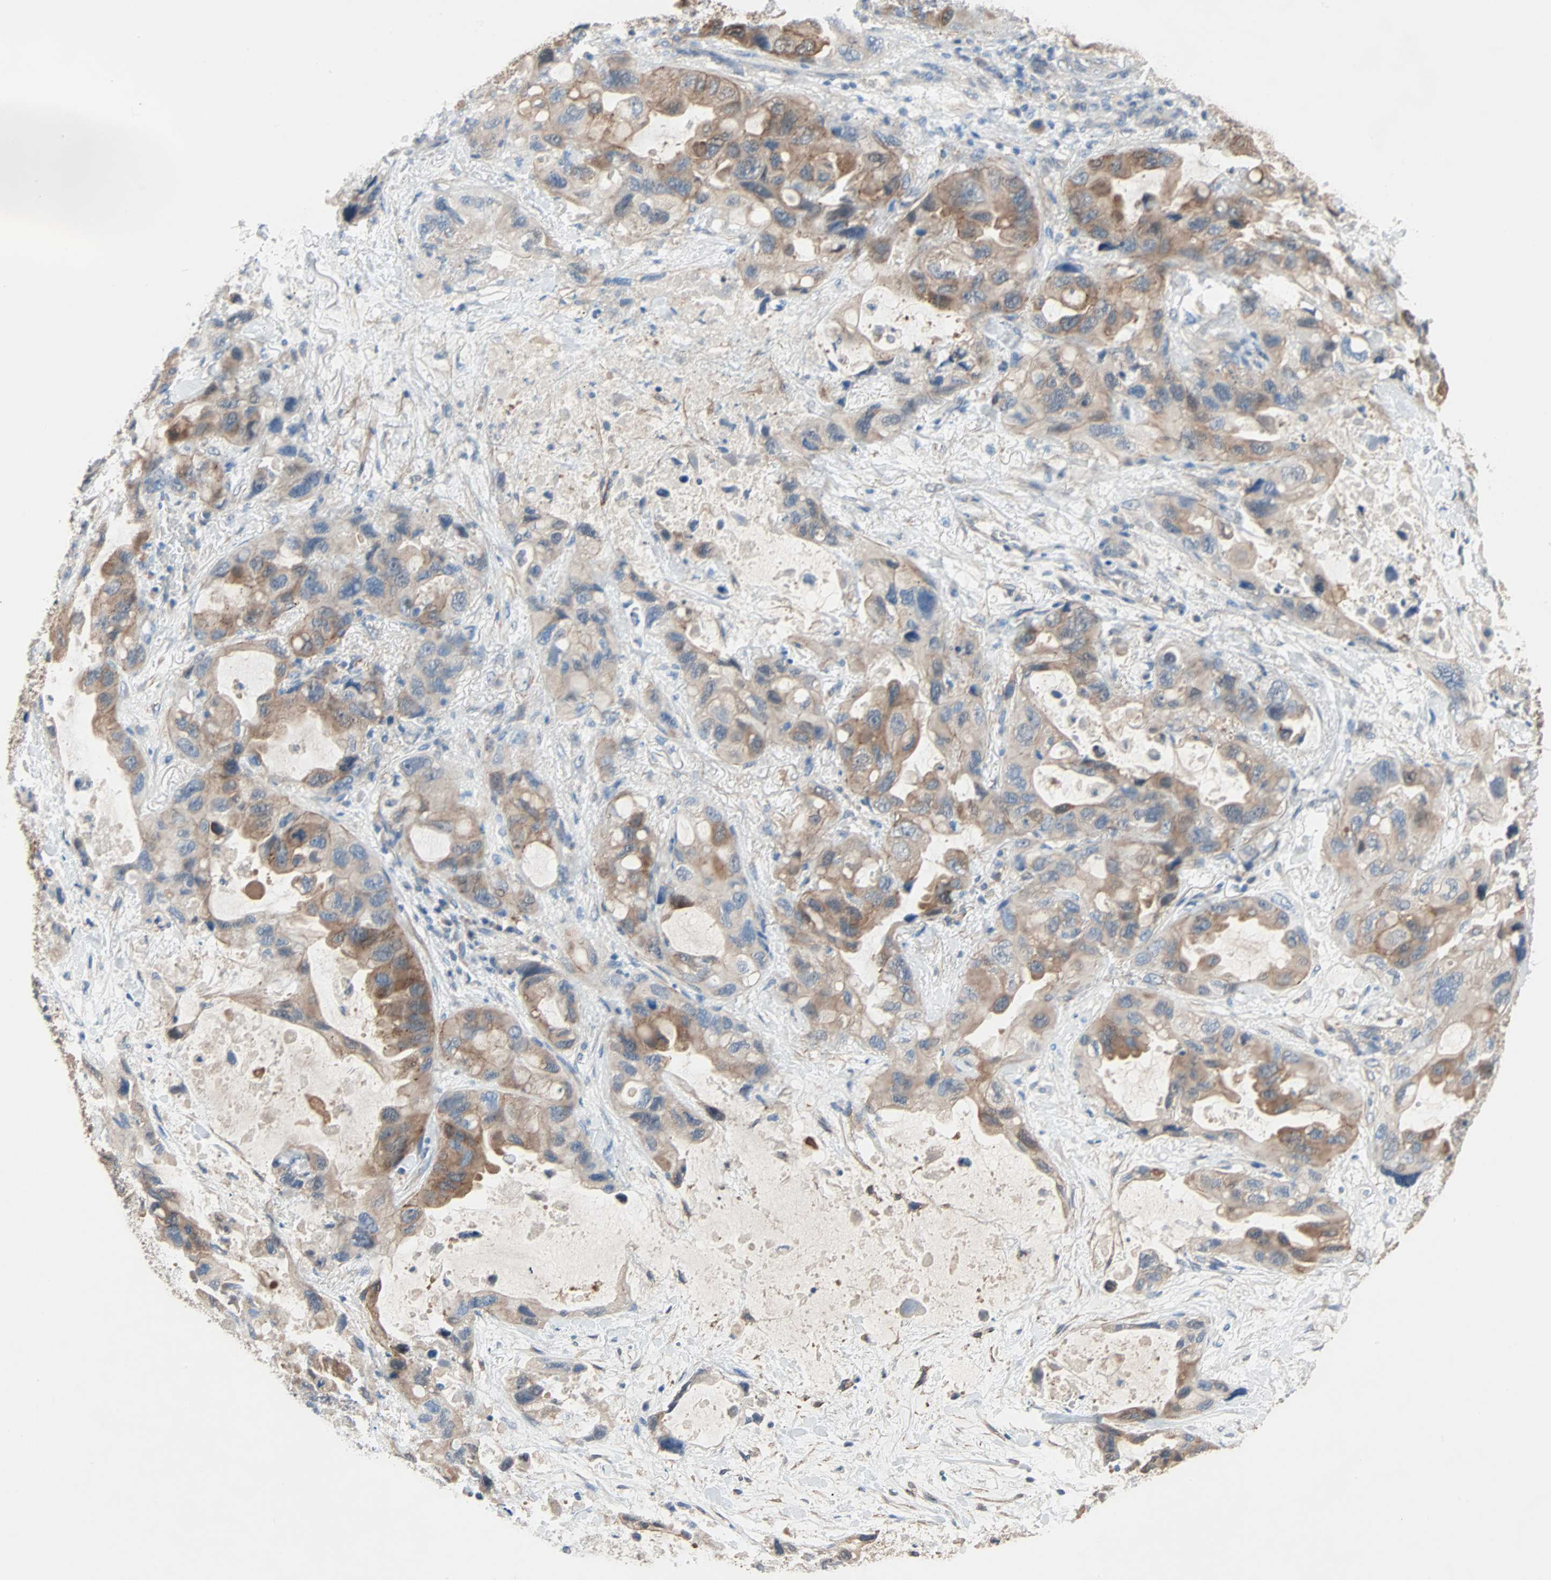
{"staining": {"intensity": "moderate", "quantity": ">75%", "location": "cytoplasmic/membranous"}, "tissue": "lung cancer", "cell_type": "Tumor cells", "image_type": "cancer", "snomed": [{"axis": "morphology", "description": "Squamous cell carcinoma, NOS"}, {"axis": "topography", "description": "Lung"}], "caption": "Moderate cytoplasmic/membranous expression is appreciated in approximately >75% of tumor cells in squamous cell carcinoma (lung).", "gene": "TNFRSF12A", "patient": {"sex": "female", "age": 73}}